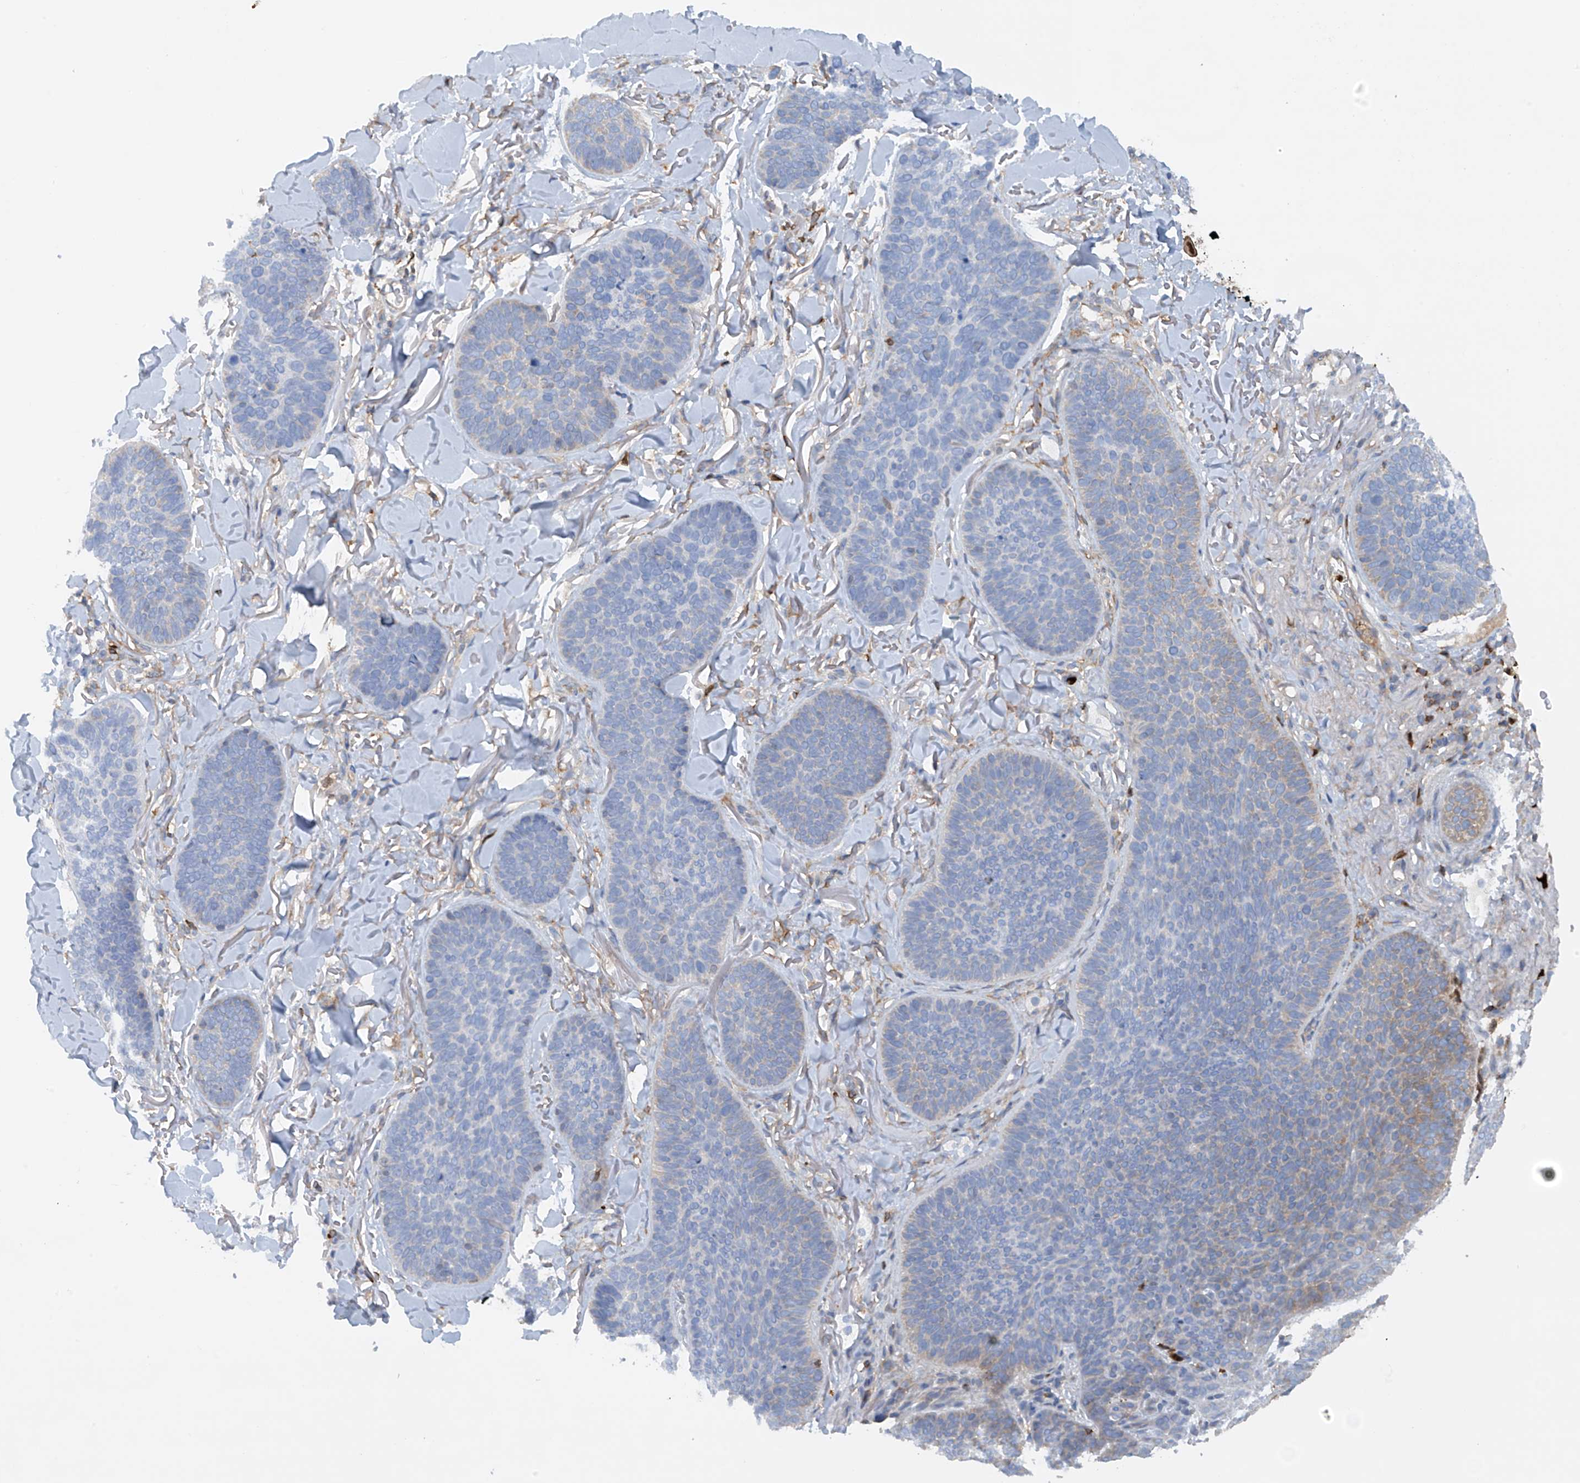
{"staining": {"intensity": "negative", "quantity": "none", "location": "none"}, "tissue": "skin cancer", "cell_type": "Tumor cells", "image_type": "cancer", "snomed": [{"axis": "morphology", "description": "Basal cell carcinoma"}, {"axis": "topography", "description": "Skin"}], "caption": "Immunohistochemistry (IHC) image of neoplastic tissue: human basal cell carcinoma (skin) stained with DAB (3,3'-diaminobenzidine) reveals no significant protein expression in tumor cells.", "gene": "PHACTR2", "patient": {"sex": "male", "age": 85}}